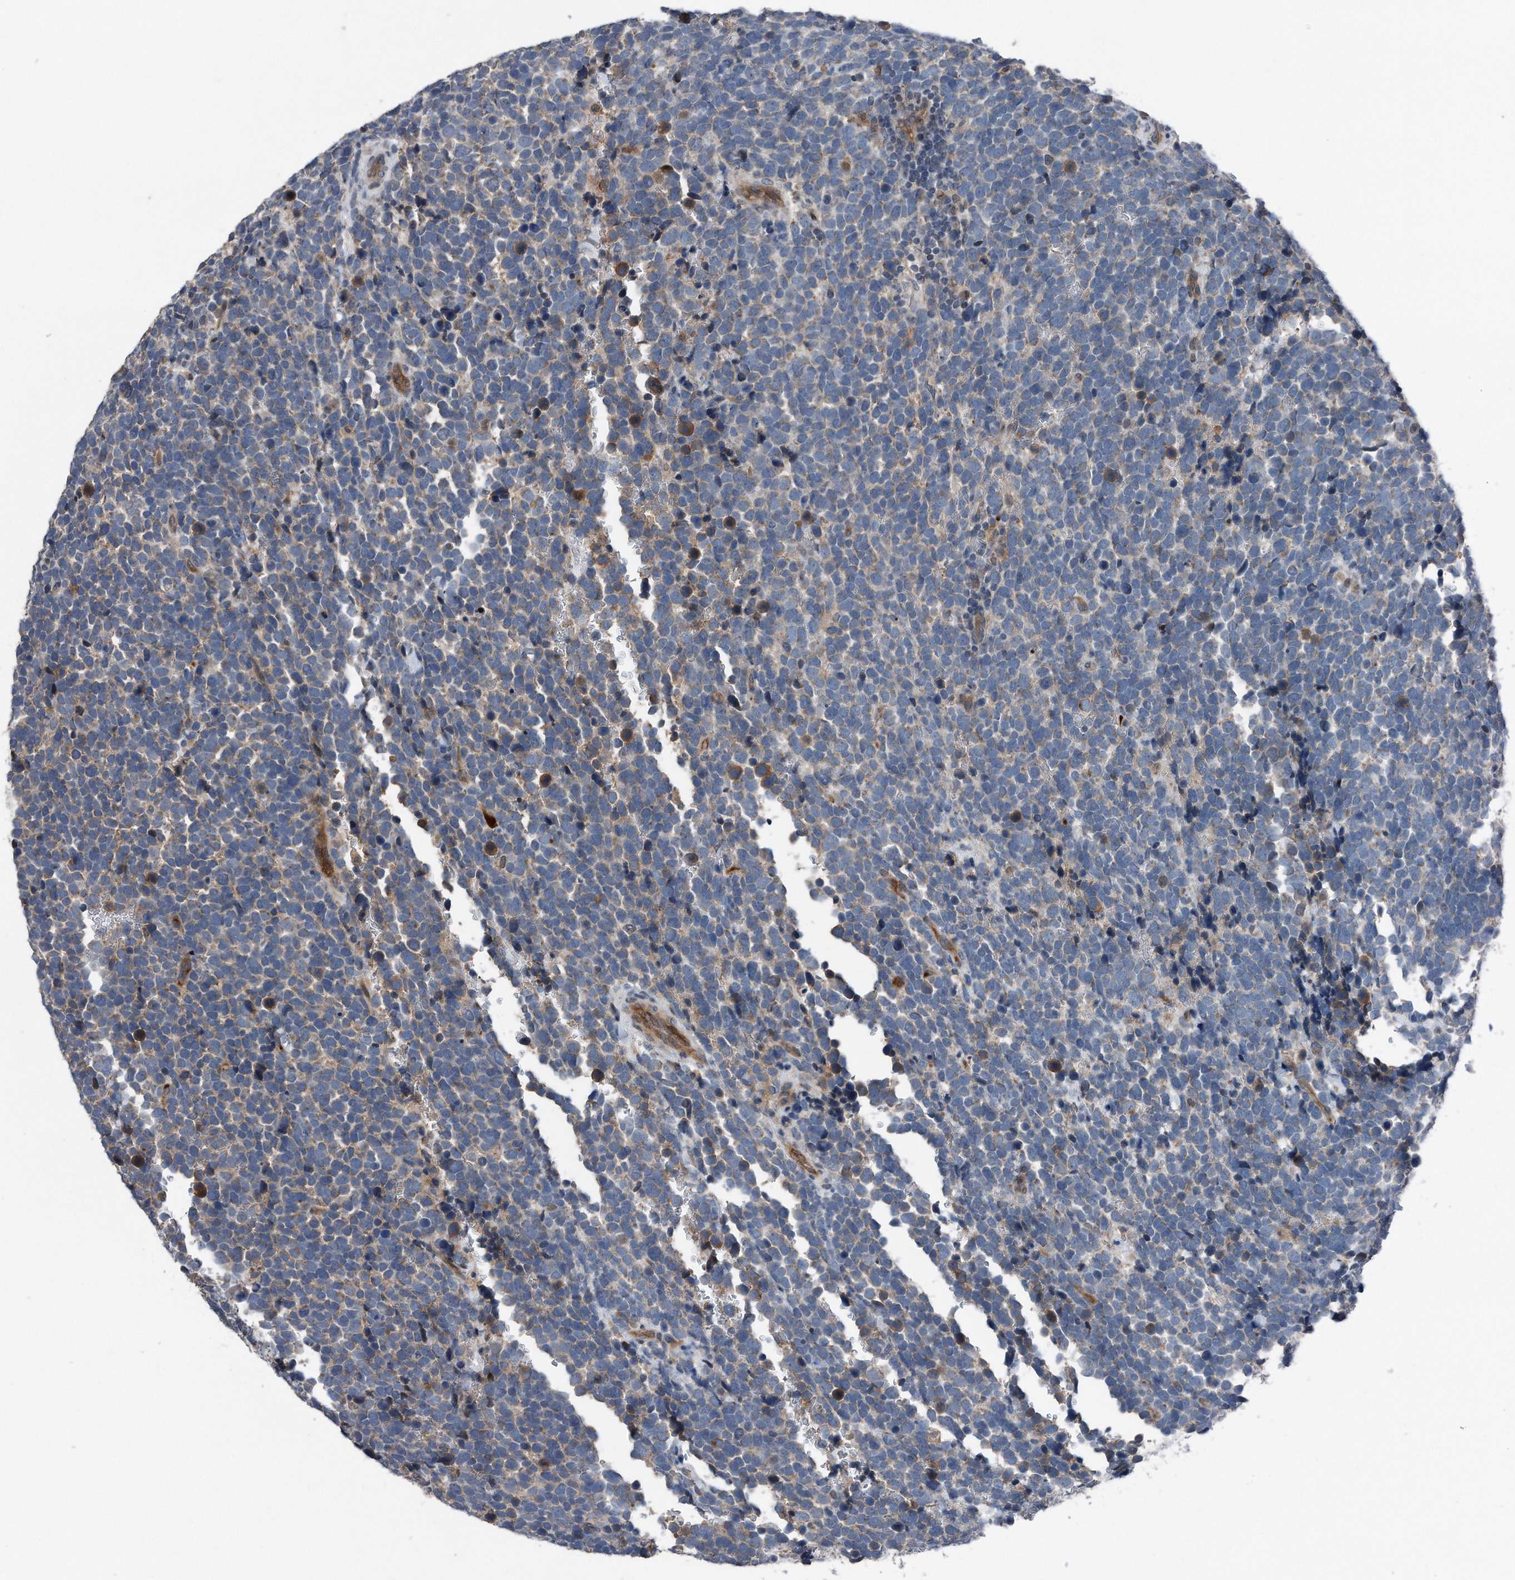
{"staining": {"intensity": "weak", "quantity": "25%-75%", "location": "cytoplasmic/membranous"}, "tissue": "urothelial cancer", "cell_type": "Tumor cells", "image_type": "cancer", "snomed": [{"axis": "morphology", "description": "Urothelial carcinoma, High grade"}, {"axis": "topography", "description": "Urinary bladder"}], "caption": "Protein expression analysis of human high-grade urothelial carcinoma reveals weak cytoplasmic/membranous positivity in approximately 25%-75% of tumor cells.", "gene": "DST", "patient": {"sex": "female", "age": 82}}